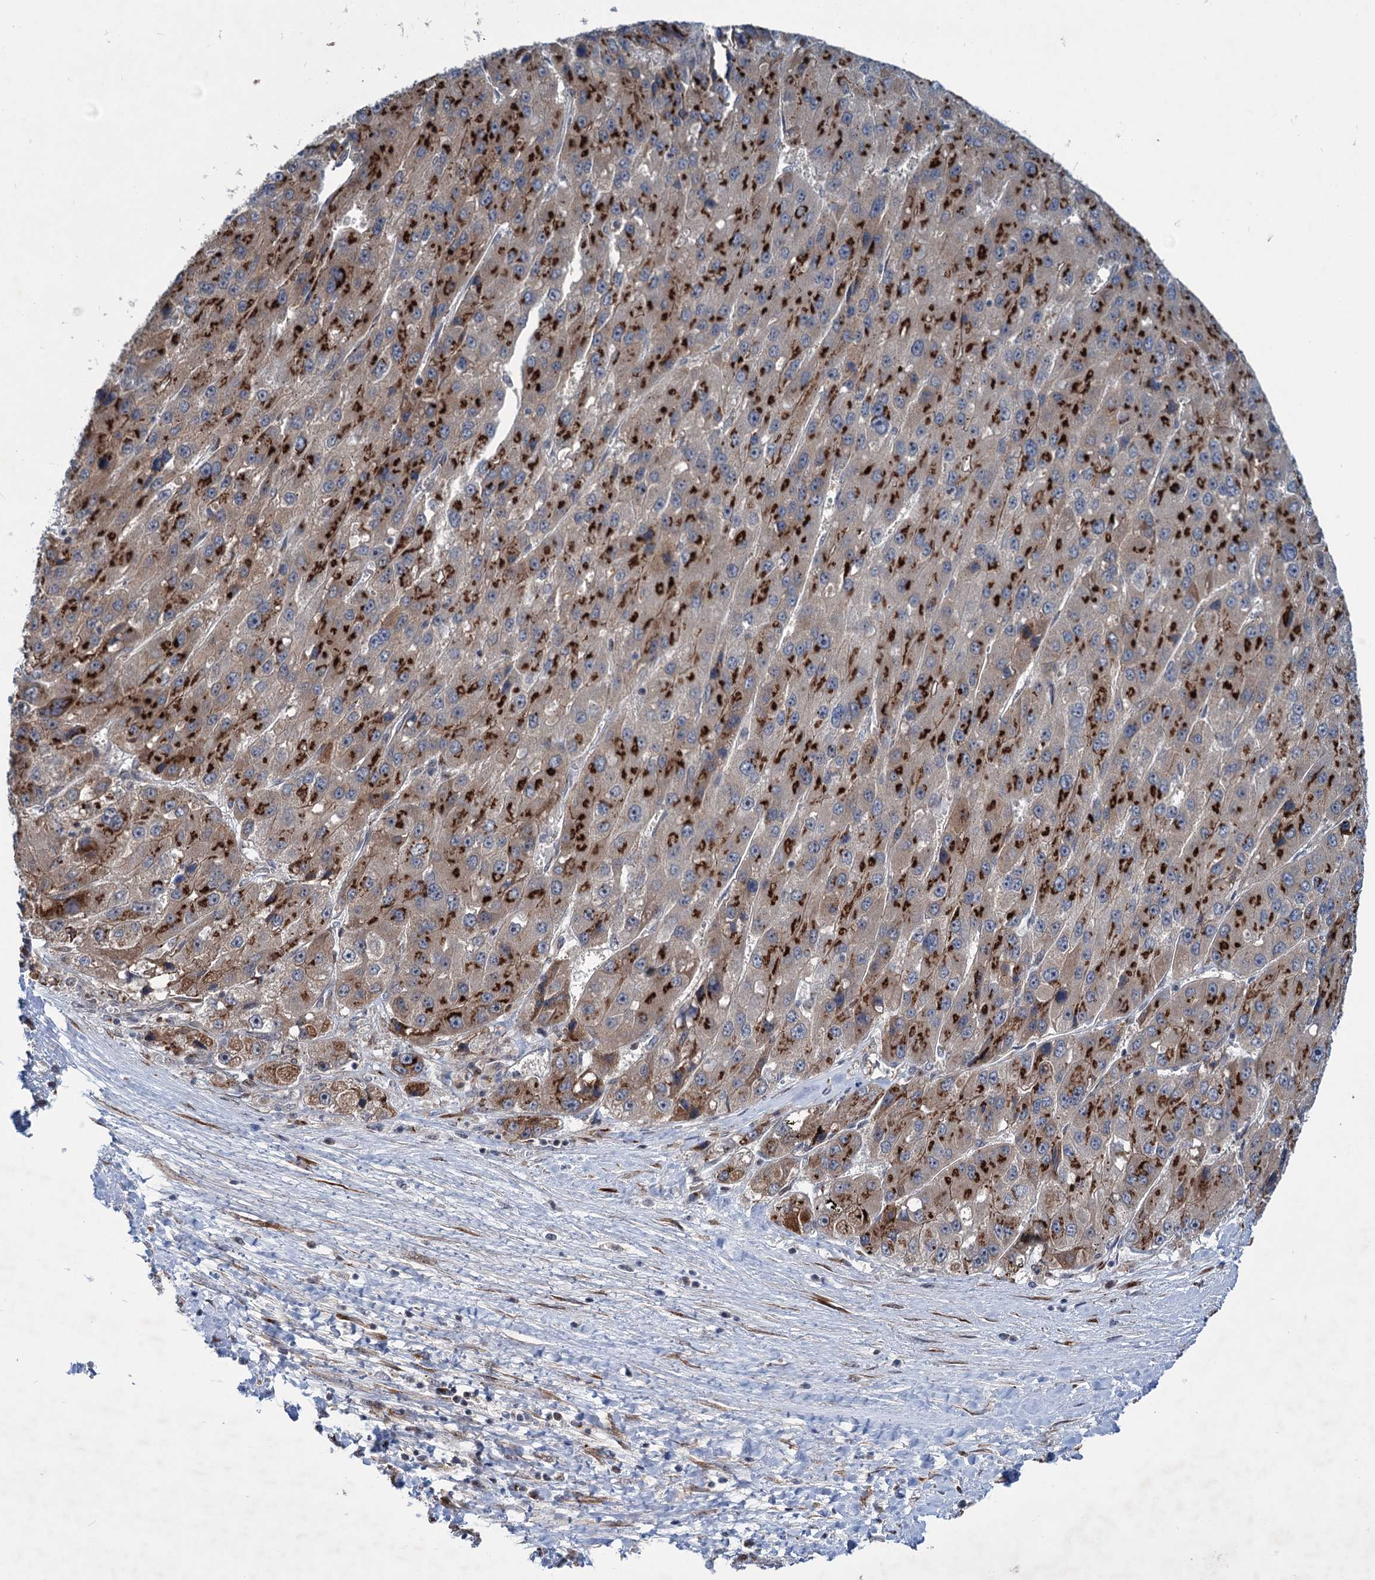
{"staining": {"intensity": "strong", "quantity": ">75%", "location": "cytoplasmic/membranous"}, "tissue": "liver cancer", "cell_type": "Tumor cells", "image_type": "cancer", "snomed": [{"axis": "morphology", "description": "Carcinoma, Hepatocellular, NOS"}, {"axis": "topography", "description": "Liver"}], "caption": "Brown immunohistochemical staining in liver cancer (hepatocellular carcinoma) shows strong cytoplasmic/membranous expression in approximately >75% of tumor cells.", "gene": "ELP4", "patient": {"sex": "female", "age": 73}}